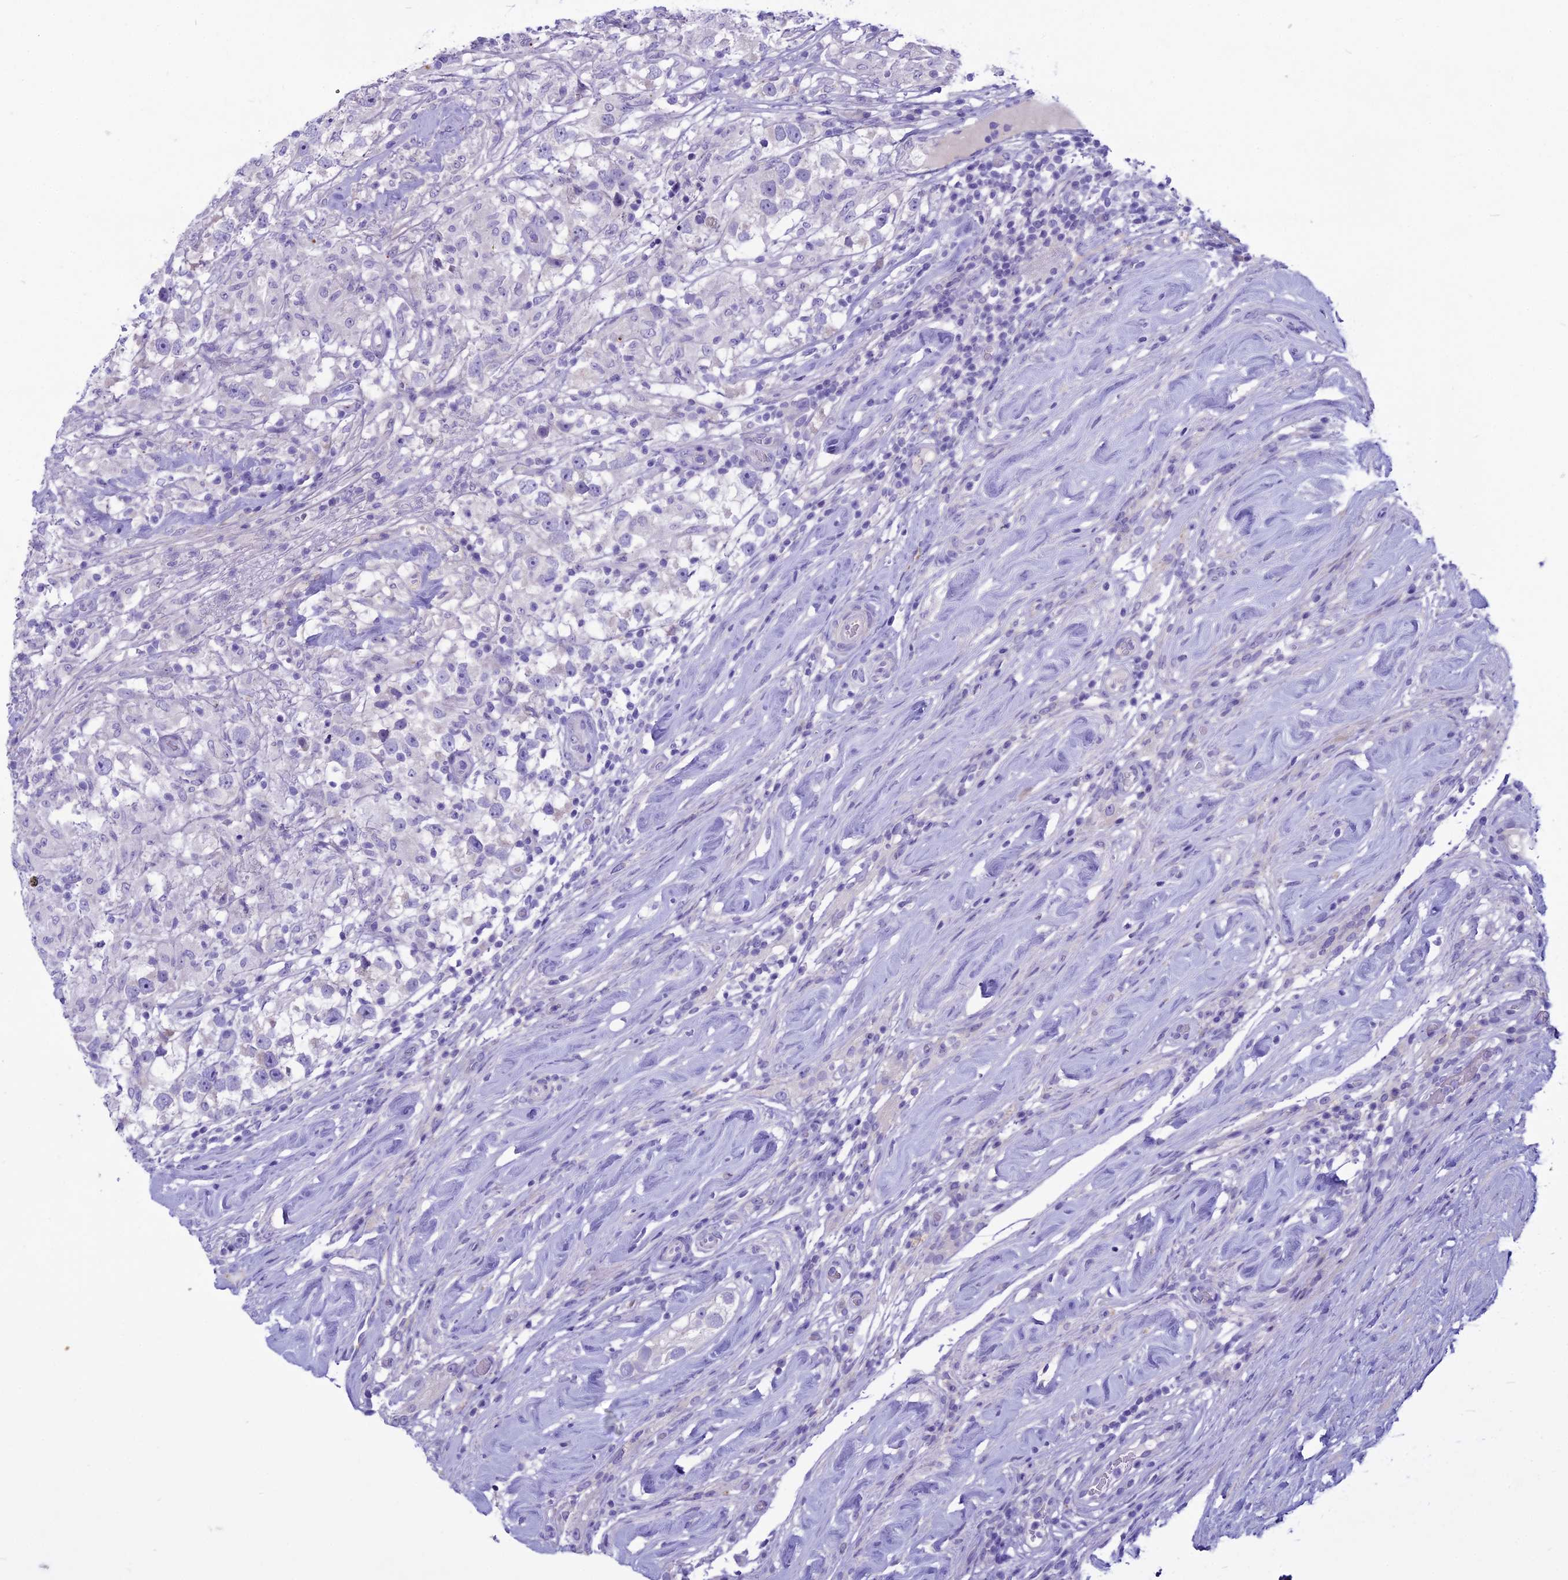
{"staining": {"intensity": "negative", "quantity": "none", "location": "none"}, "tissue": "testis cancer", "cell_type": "Tumor cells", "image_type": "cancer", "snomed": [{"axis": "morphology", "description": "Seminoma, NOS"}, {"axis": "topography", "description": "Testis"}], "caption": "Immunohistochemistry photomicrograph of human testis seminoma stained for a protein (brown), which demonstrates no expression in tumor cells.", "gene": "CLEC2L", "patient": {"sex": "male", "age": 46}}